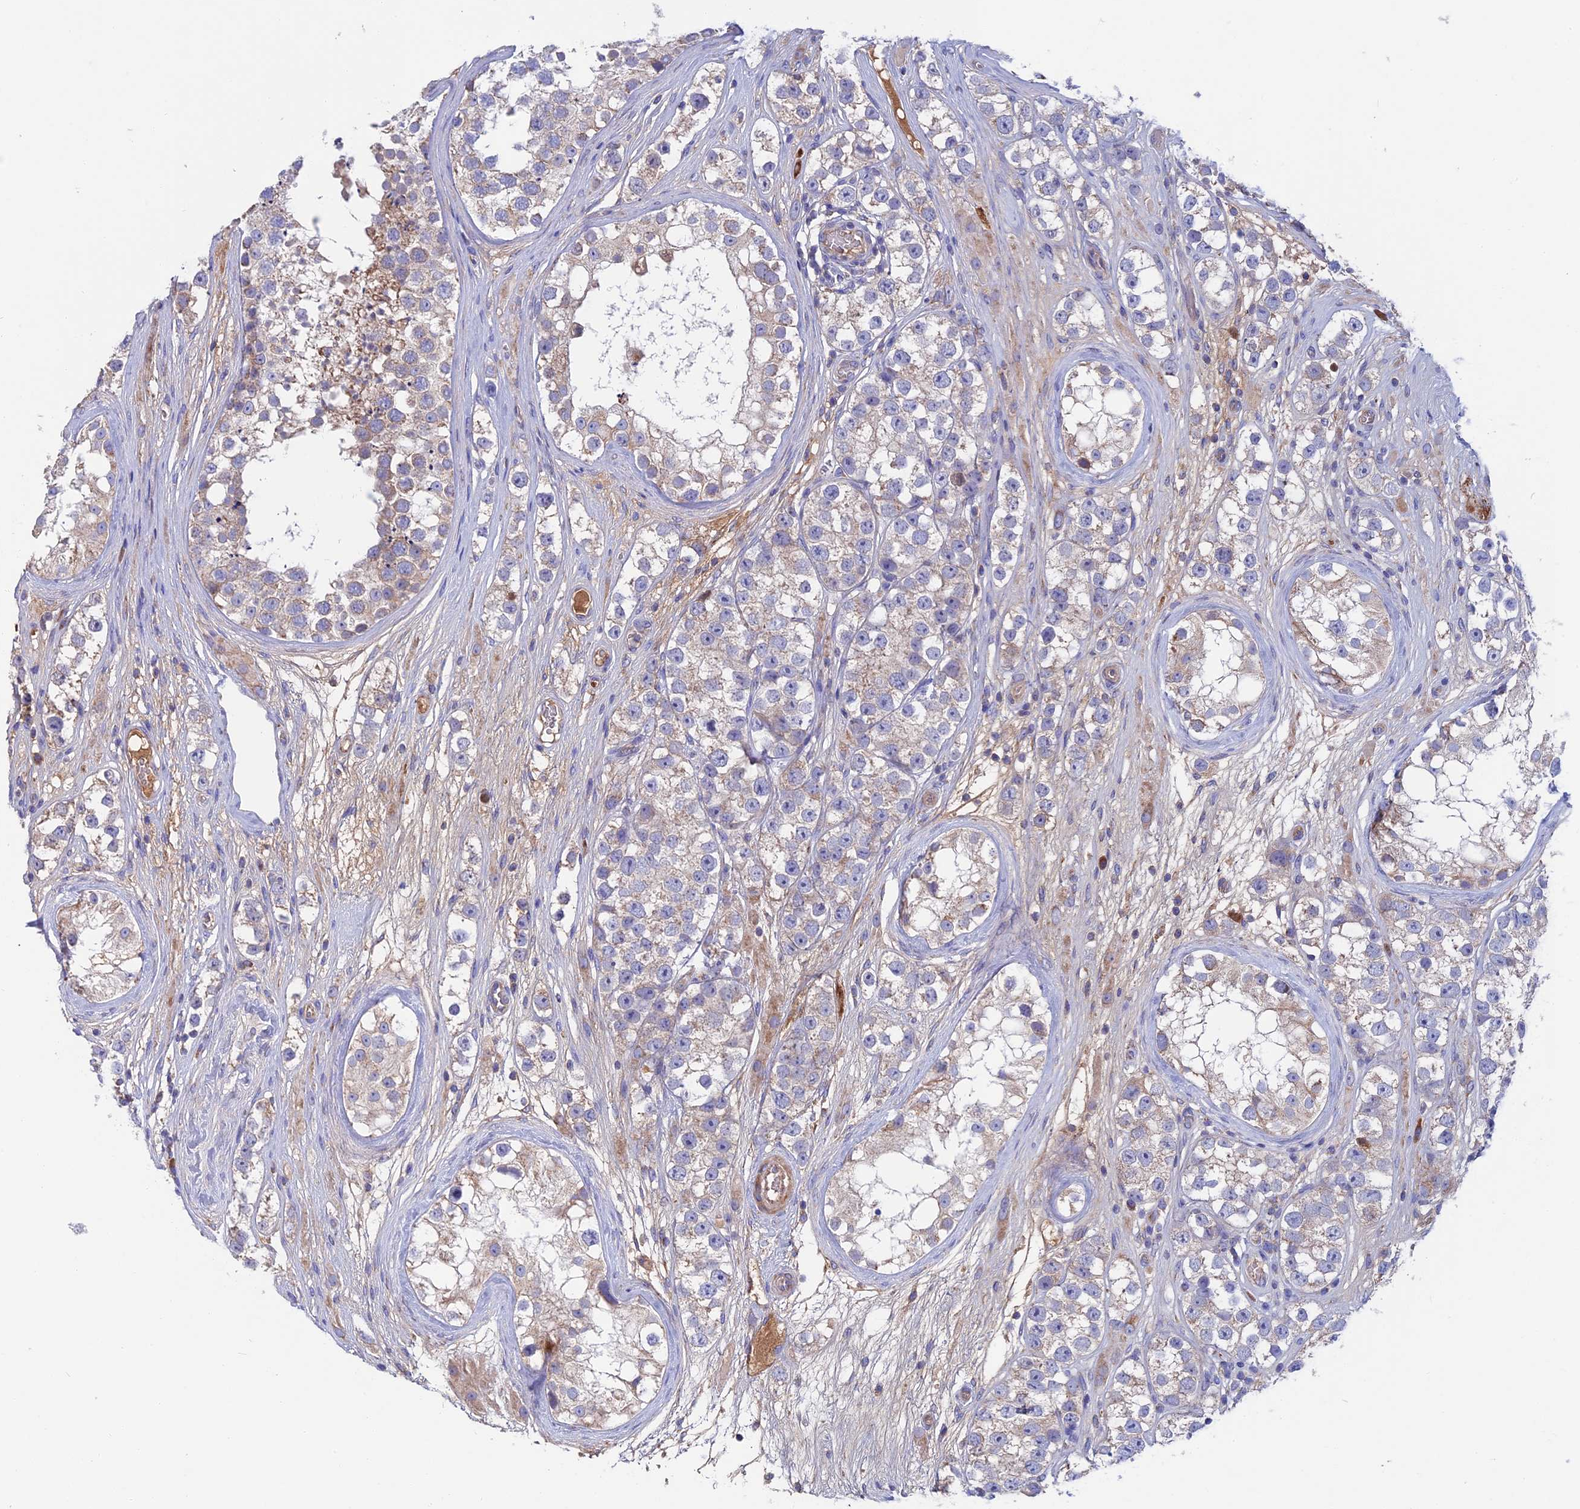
{"staining": {"intensity": "negative", "quantity": "none", "location": "none"}, "tissue": "testis cancer", "cell_type": "Tumor cells", "image_type": "cancer", "snomed": [{"axis": "morphology", "description": "Seminoma, NOS"}, {"axis": "topography", "description": "Testis"}], "caption": "The image displays no significant positivity in tumor cells of testis cancer.", "gene": "SLC15A5", "patient": {"sex": "male", "age": 28}}